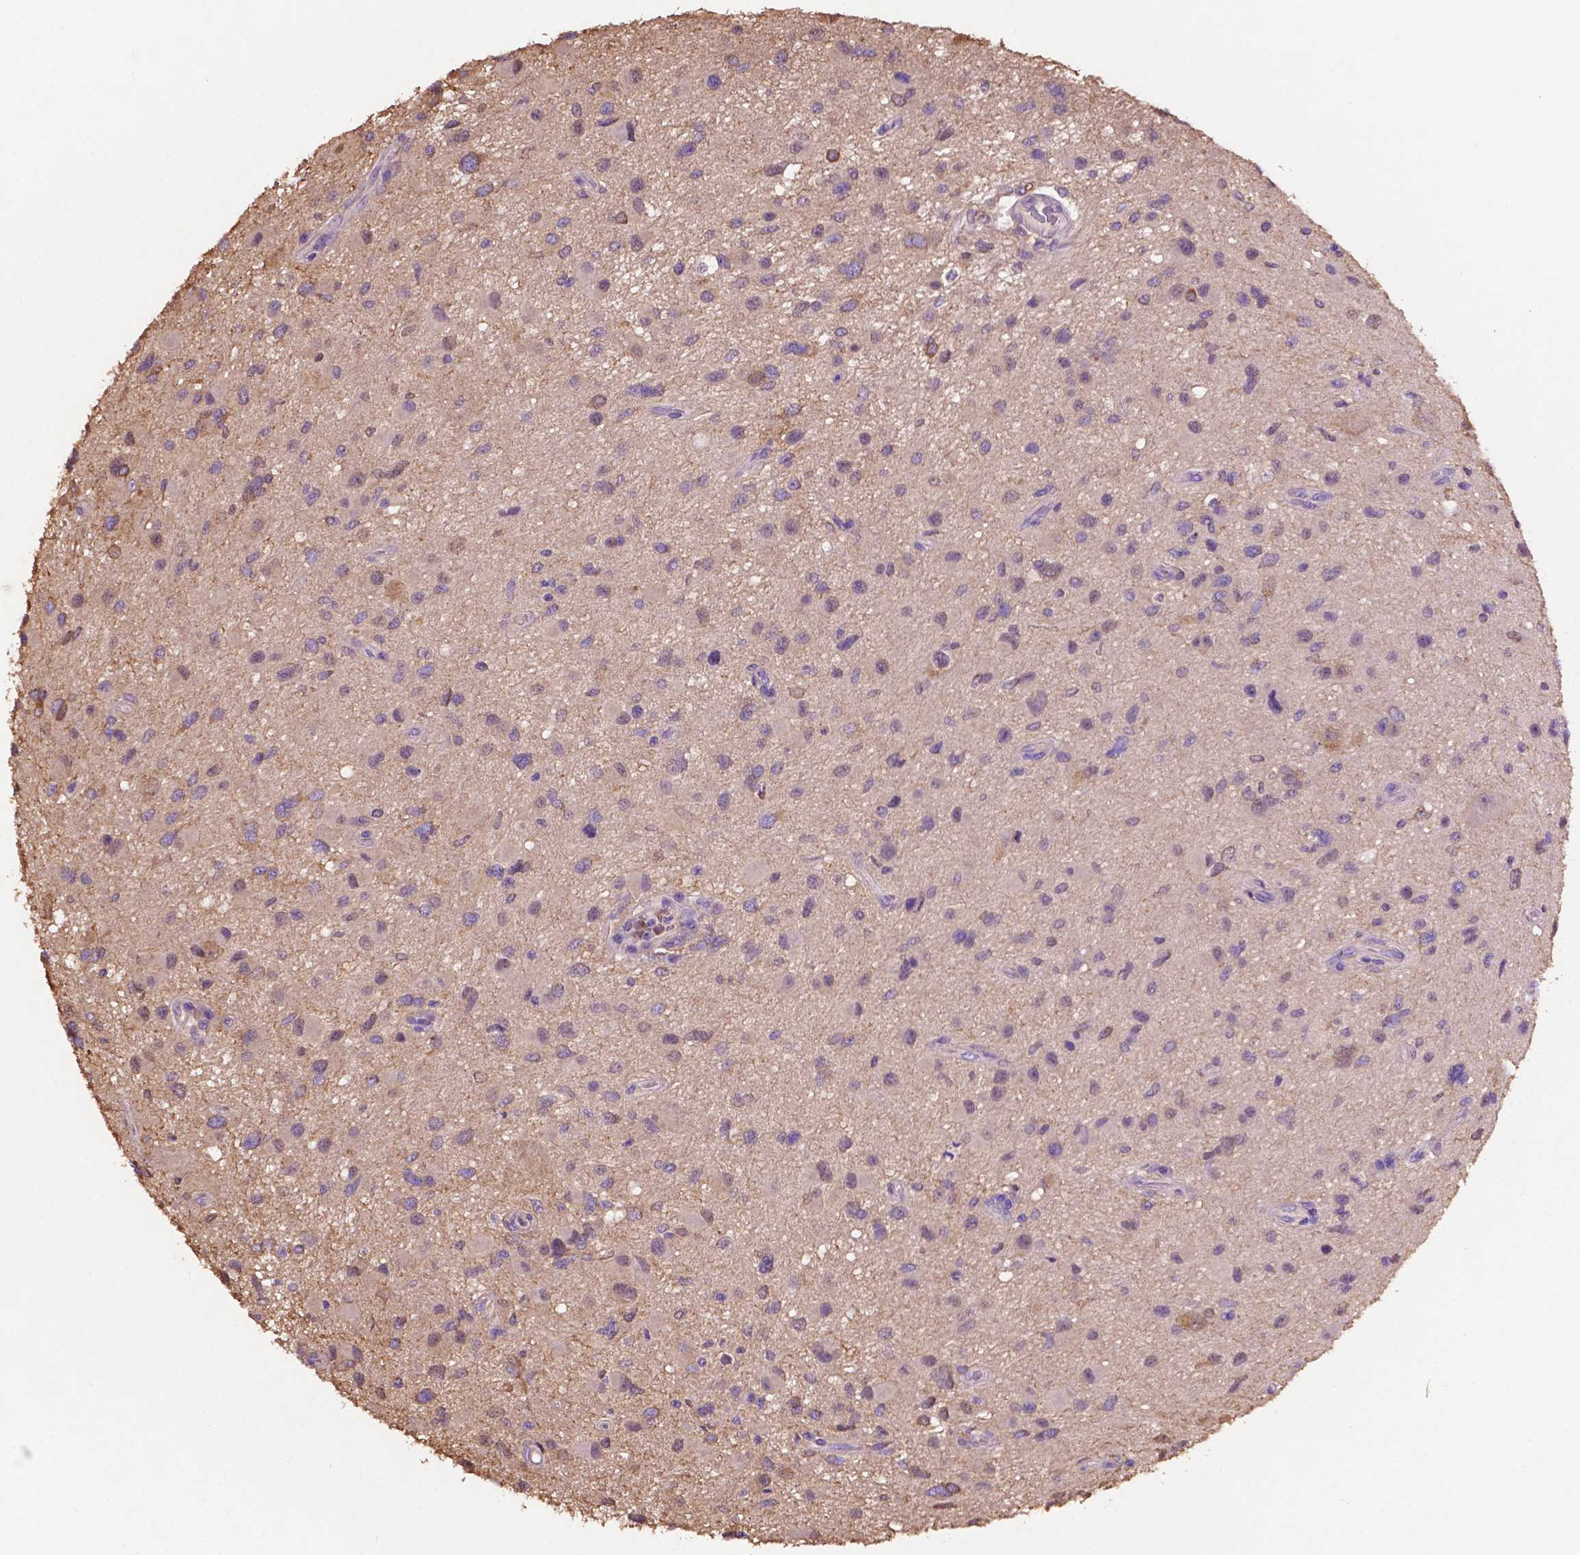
{"staining": {"intensity": "negative", "quantity": "none", "location": "none"}, "tissue": "glioma", "cell_type": "Tumor cells", "image_type": "cancer", "snomed": [{"axis": "morphology", "description": "Glioma, malignant, Low grade"}, {"axis": "topography", "description": "Brain"}], "caption": "Human malignant low-grade glioma stained for a protein using immunohistochemistry (IHC) shows no positivity in tumor cells.", "gene": "GDPD5", "patient": {"sex": "female", "age": 32}}